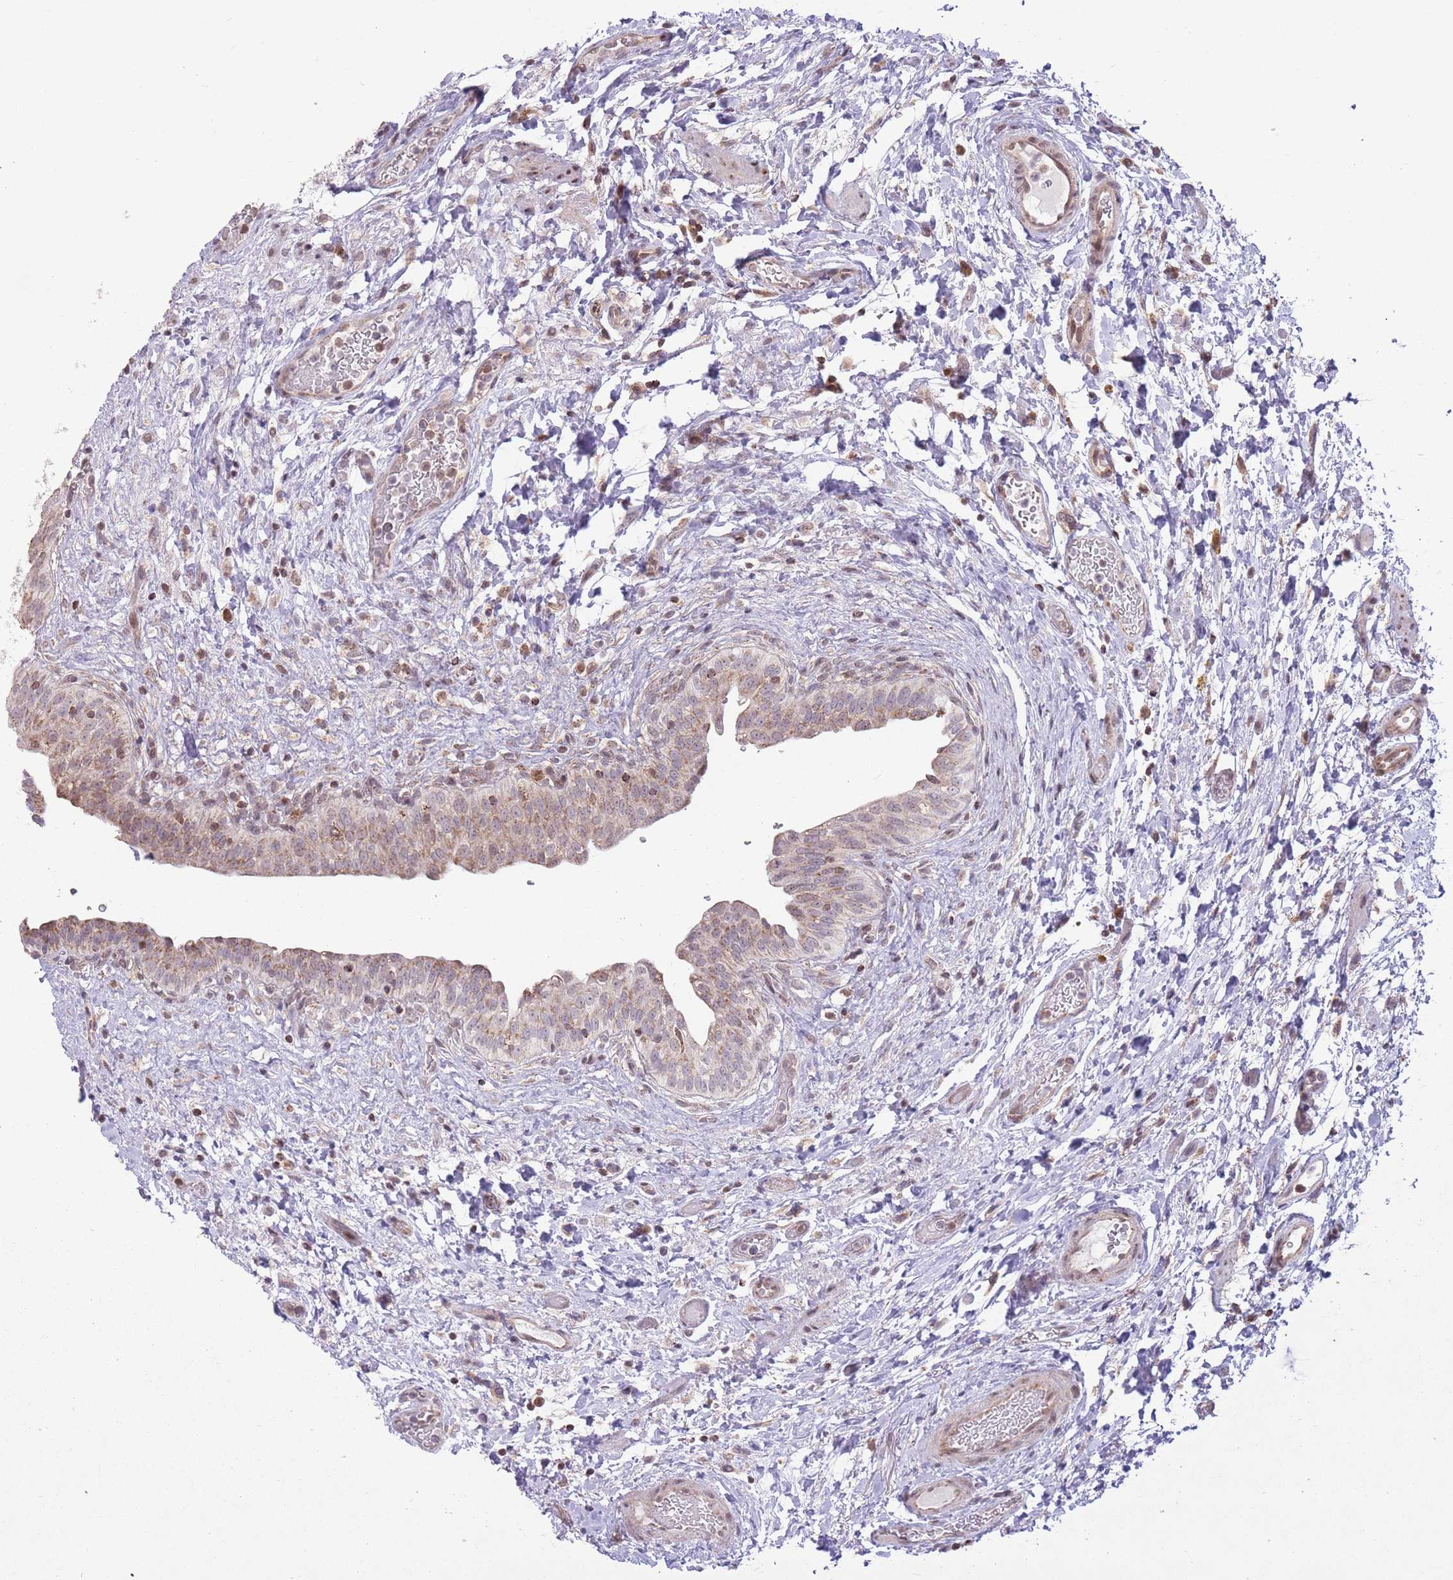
{"staining": {"intensity": "moderate", "quantity": "25%-75%", "location": "cytoplasmic/membranous,nuclear"}, "tissue": "urinary bladder", "cell_type": "Urothelial cells", "image_type": "normal", "snomed": [{"axis": "morphology", "description": "Normal tissue, NOS"}, {"axis": "topography", "description": "Urinary bladder"}], "caption": "Immunohistochemistry photomicrograph of benign urinary bladder stained for a protein (brown), which shows medium levels of moderate cytoplasmic/membranous,nuclear staining in about 25%-75% of urothelial cells.", "gene": "DPYSL4", "patient": {"sex": "male", "age": 69}}